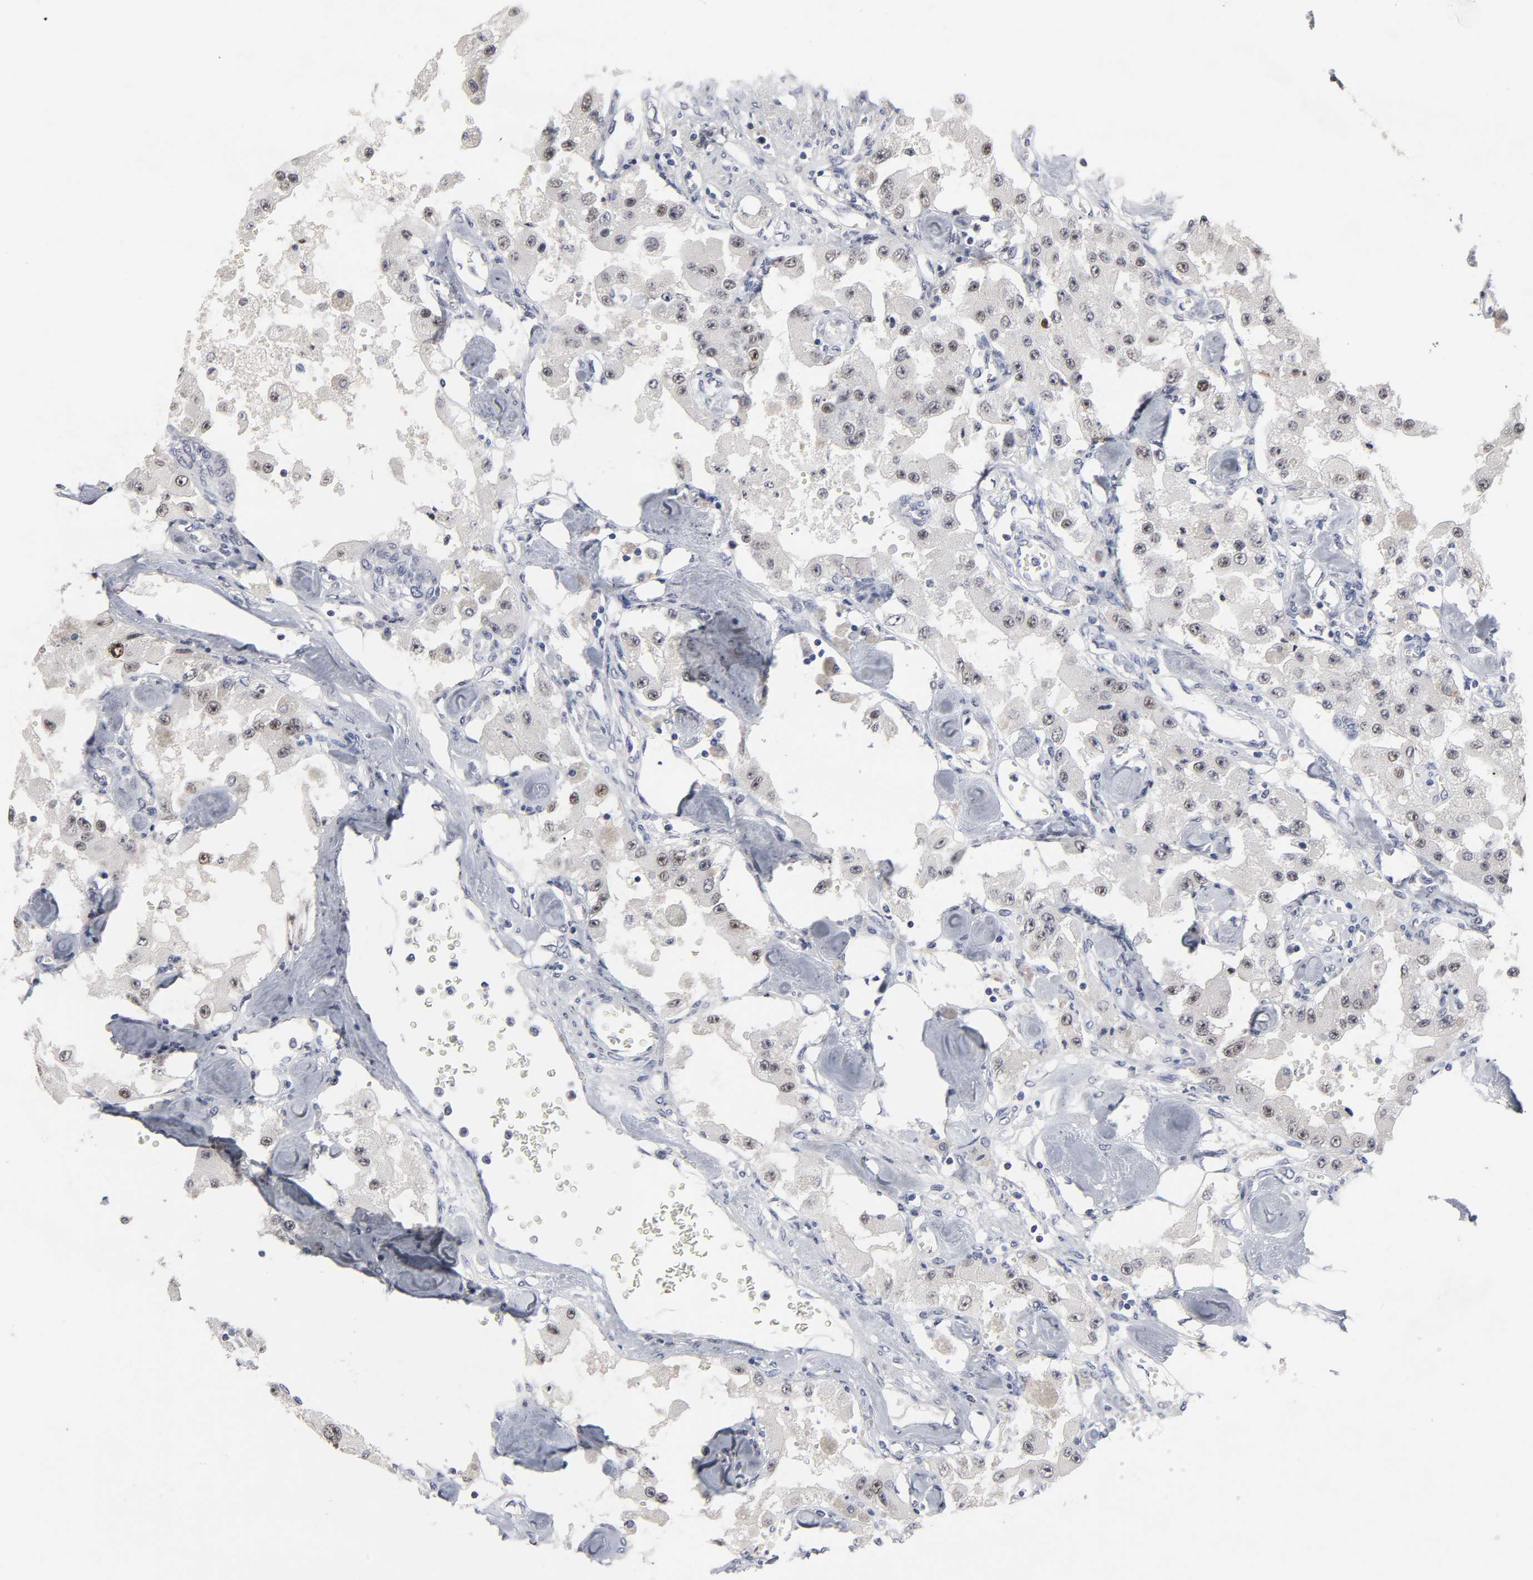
{"staining": {"intensity": "weak", "quantity": "25%-75%", "location": "nuclear"}, "tissue": "carcinoid", "cell_type": "Tumor cells", "image_type": "cancer", "snomed": [{"axis": "morphology", "description": "Carcinoid, malignant, NOS"}, {"axis": "topography", "description": "Pancreas"}], "caption": "Approximately 25%-75% of tumor cells in malignant carcinoid reveal weak nuclear protein staining as visualized by brown immunohistochemical staining.", "gene": "HNF4A", "patient": {"sex": "male", "age": 41}}